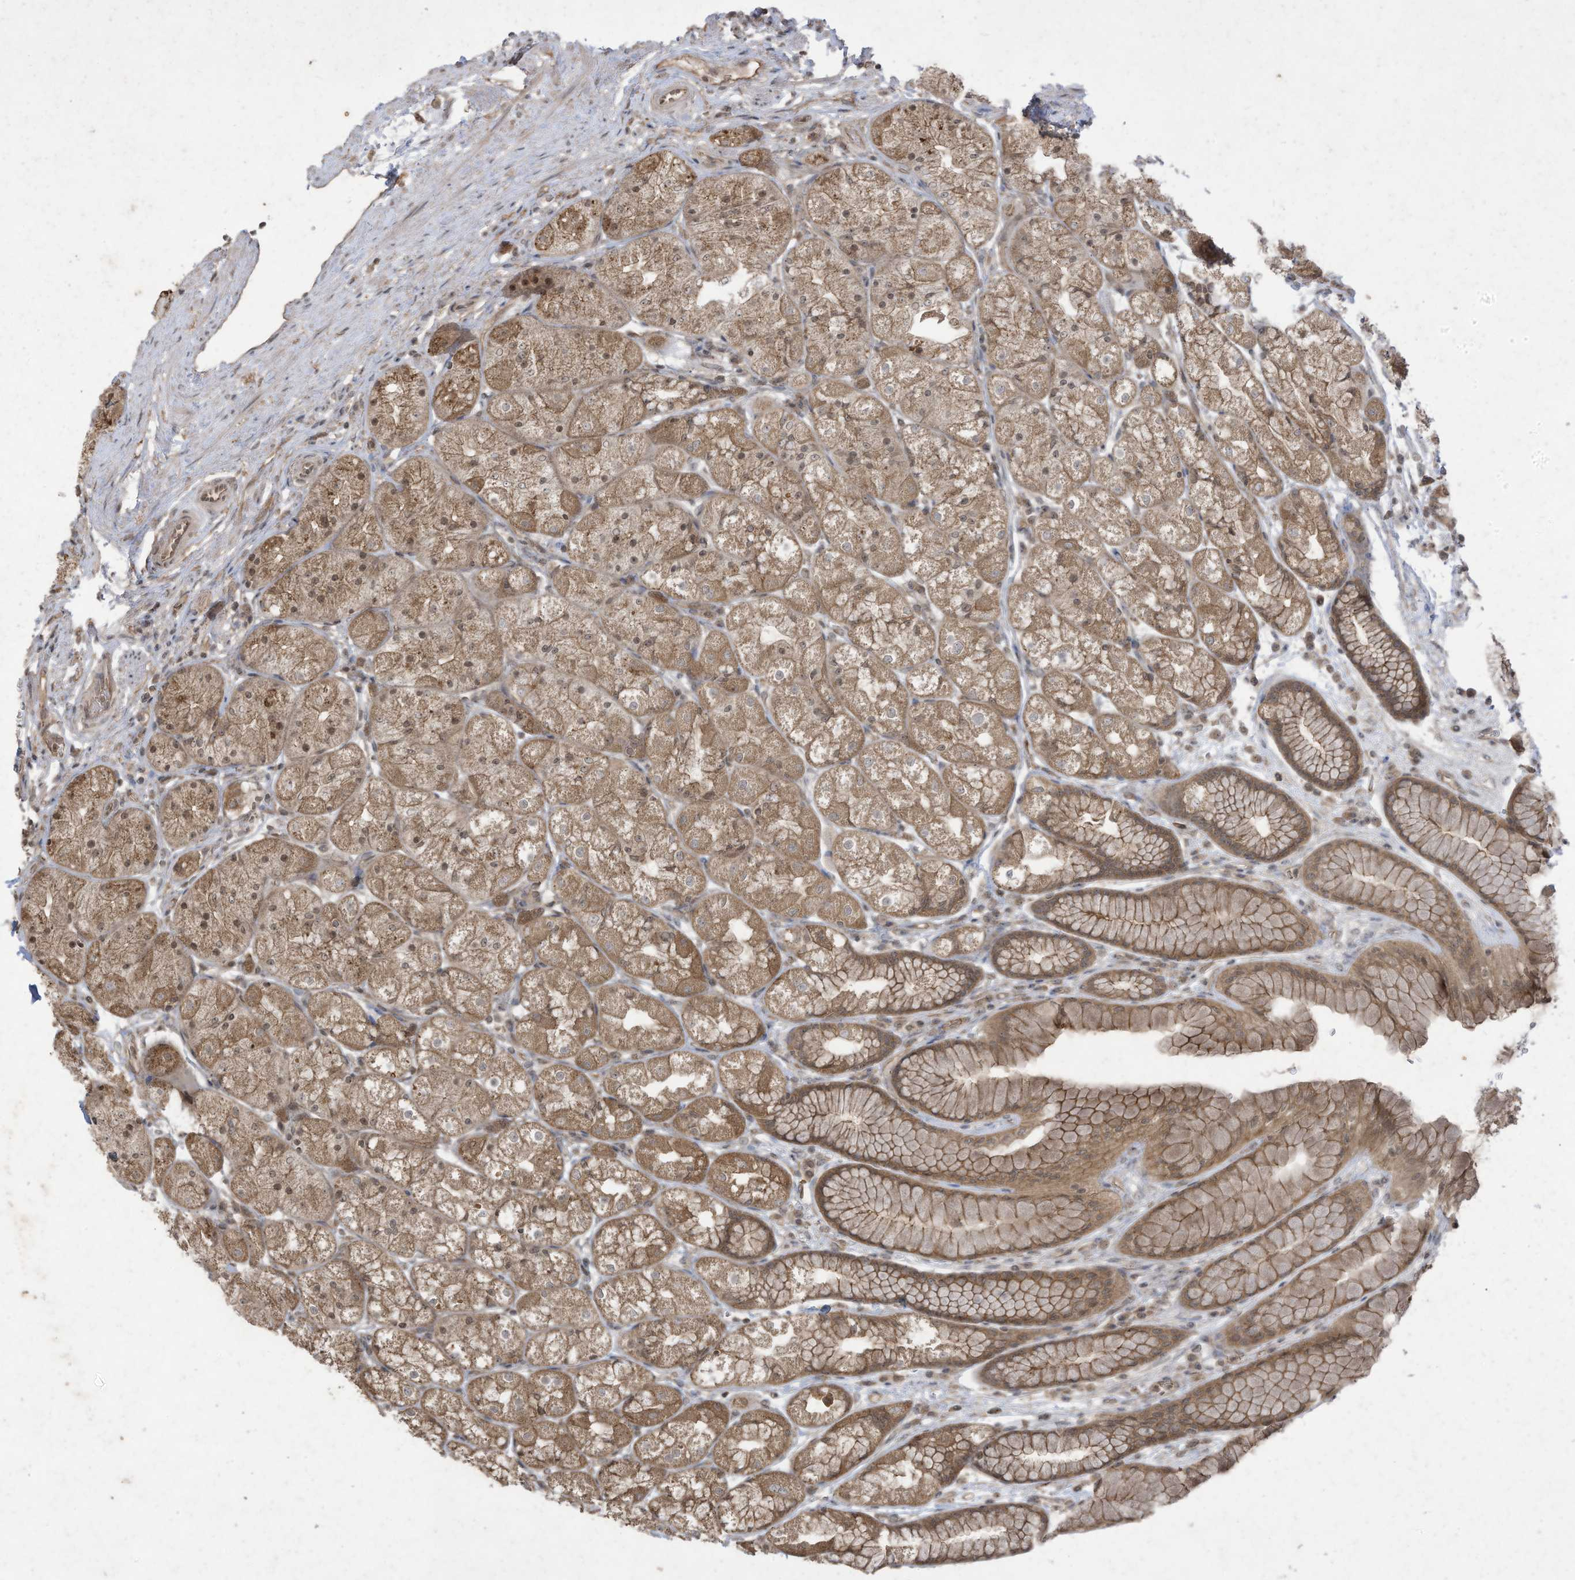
{"staining": {"intensity": "moderate", "quantity": ">75%", "location": "cytoplasmic/membranous"}, "tissue": "stomach", "cell_type": "Glandular cells", "image_type": "normal", "snomed": [{"axis": "morphology", "description": "Normal tissue, NOS"}, {"axis": "topography", "description": "Stomach"}], "caption": "Immunohistochemistry (IHC) photomicrograph of benign stomach: human stomach stained using immunohistochemistry demonstrates medium levels of moderate protein expression localized specifically in the cytoplasmic/membranous of glandular cells, appearing as a cytoplasmic/membranous brown color.", "gene": "MATN2", "patient": {"sex": "male", "age": 57}}